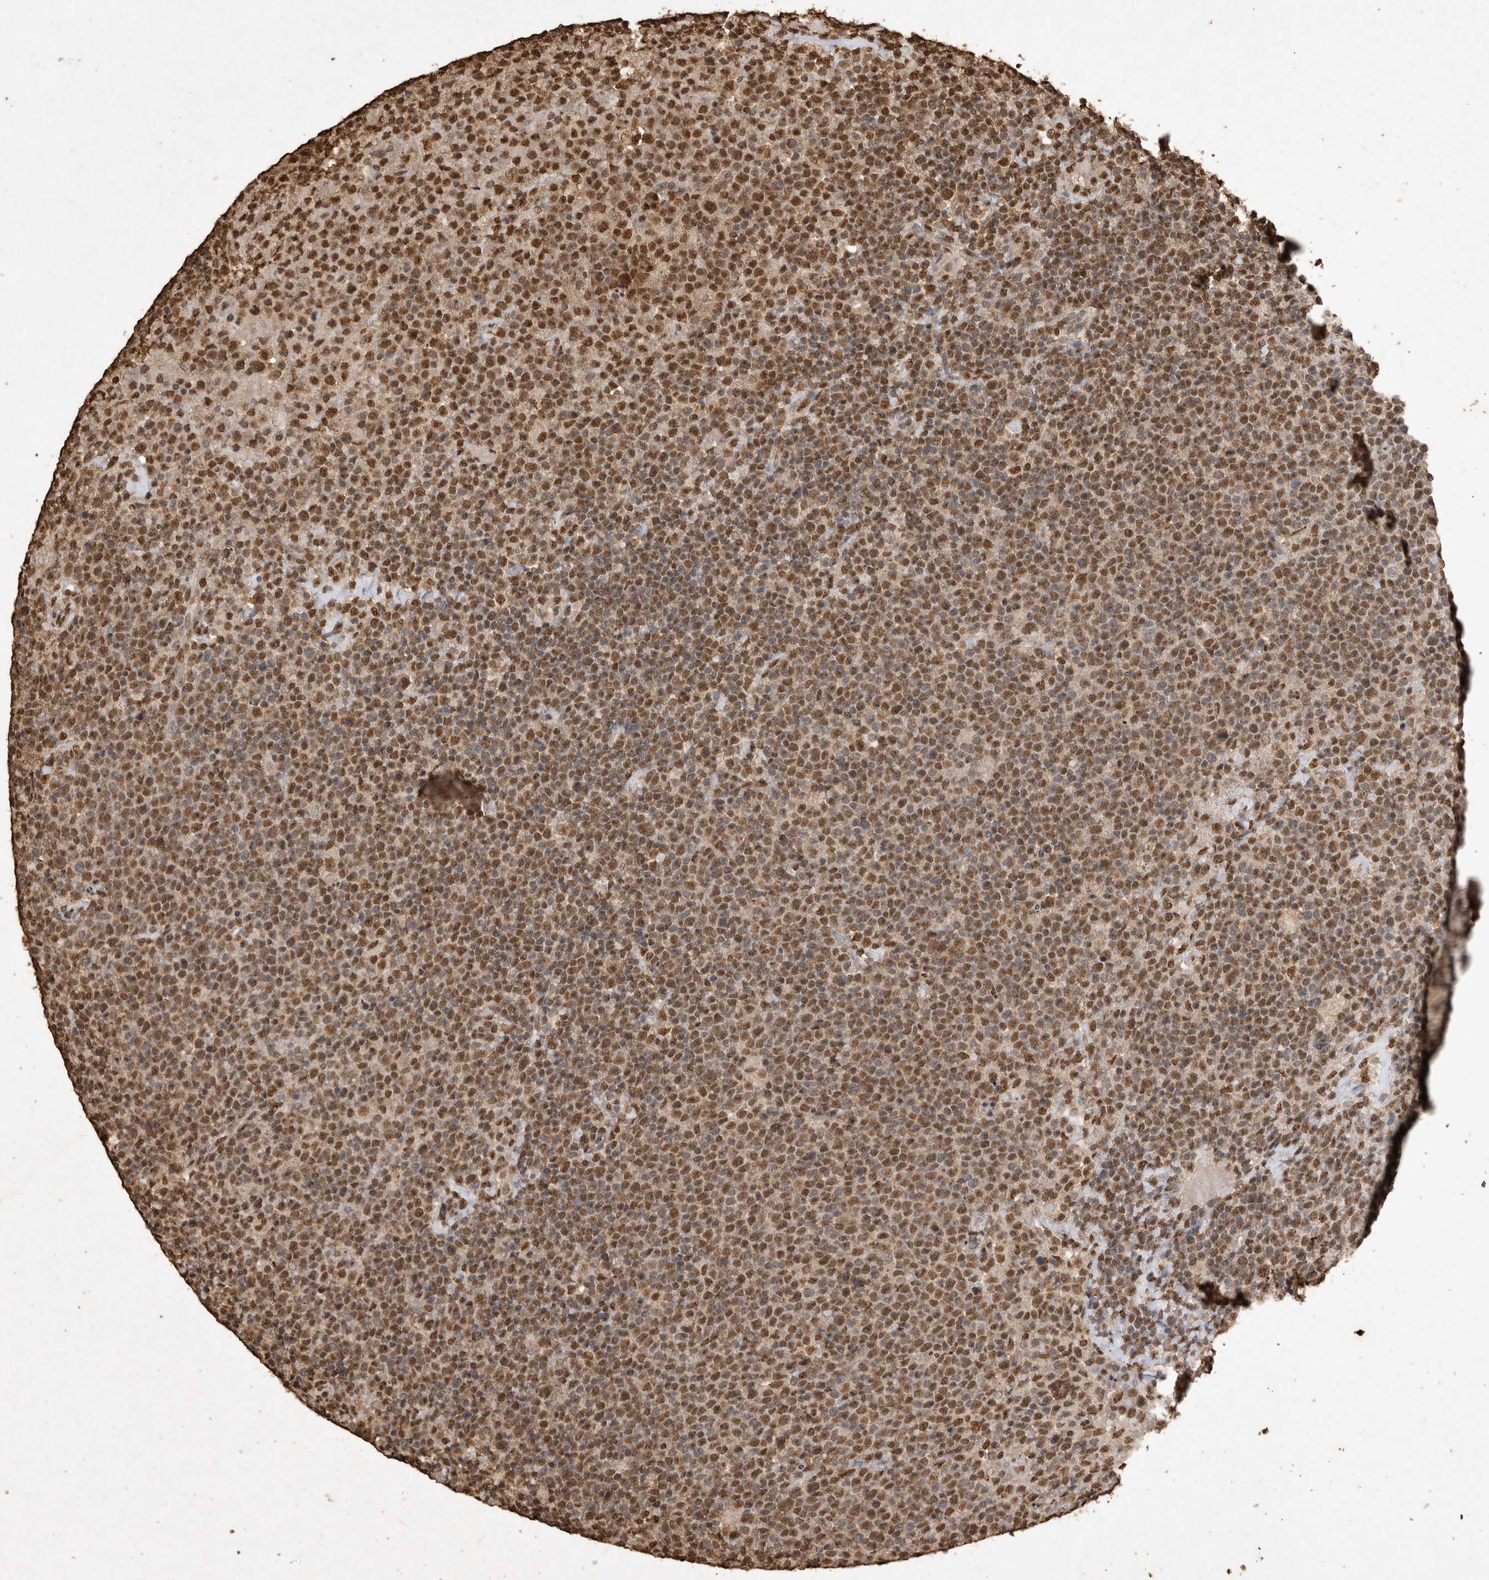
{"staining": {"intensity": "moderate", "quantity": ">75%", "location": "nuclear"}, "tissue": "lymphoma", "cell_type": "Tumor cells", "image_type": "cancer", "snomed": [{"axis": "morphology", "description": "Malignant lymphoma, non-Hodgkin's type, High grade"}, {"axis": "topography", "description": "Lymph node"}], "caption": "This is an image of IHC staining of malignant lymphoma, non-Hodgkin's type (high-grade), which shows moderate staining in the nuclear of tumor cells.", "gene": "OAS2", "patient": {"sex": "male", "age": 61}}